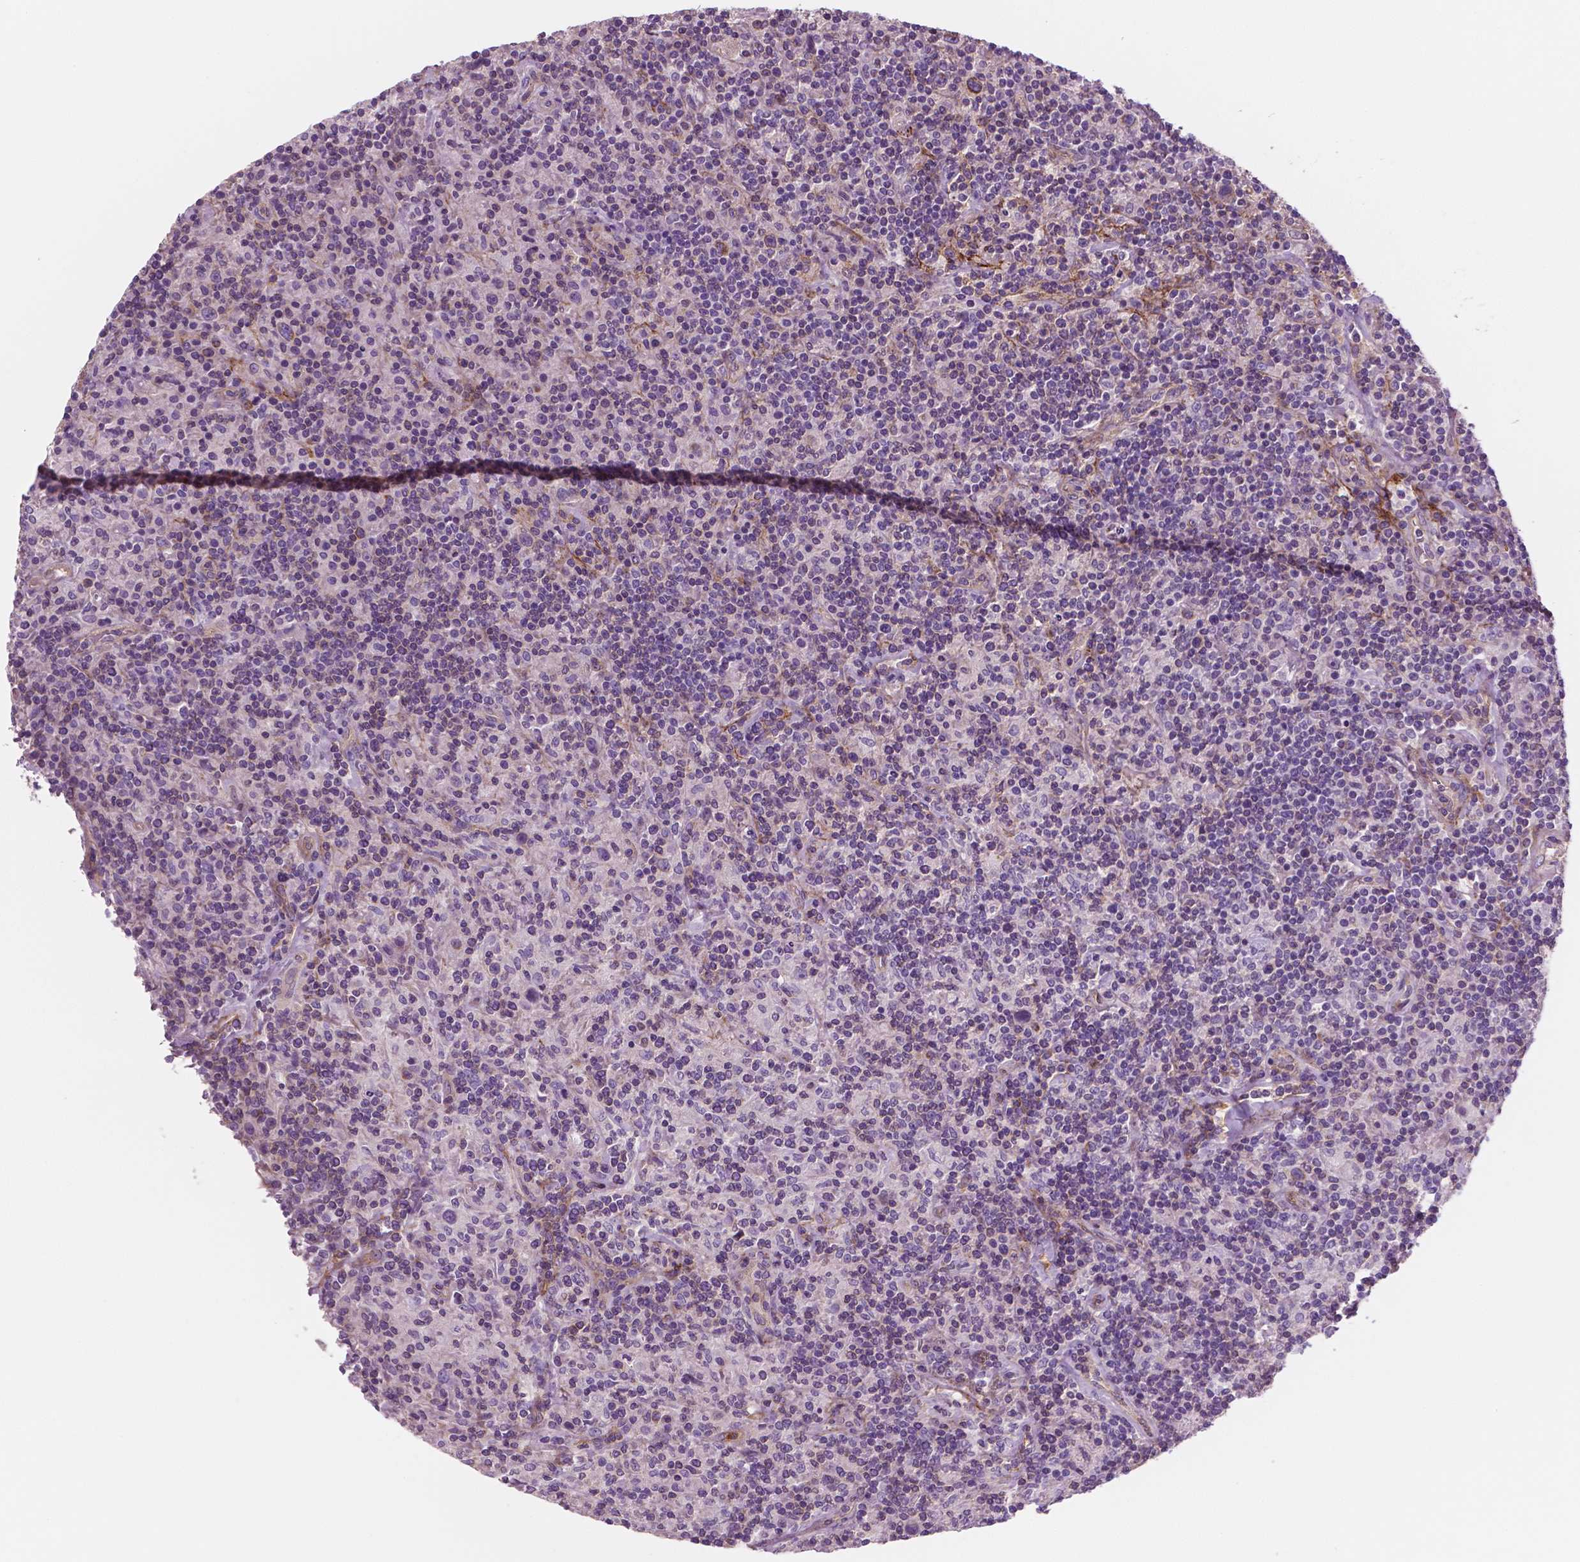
{"staining": {"intensity": "negative", "quantity": "none", "location": "none"}, "tissue": "lymphoma", "cell_type": "Tumor cells", "image_type": "cancer", "snomed": [{"axis": "morphology", "description": "Hodgkin's disease, NOS"}, {"axis": "topography", "description": "Lymph node"}], "caption": "A high-resolution image shows immunohistochemistry (IHC) staining of Hodgkin's disease, which exhibits no significant positivity in tumor cells.", "gene": "PTX3", "patient": {"sex": "male", "age": 70}}